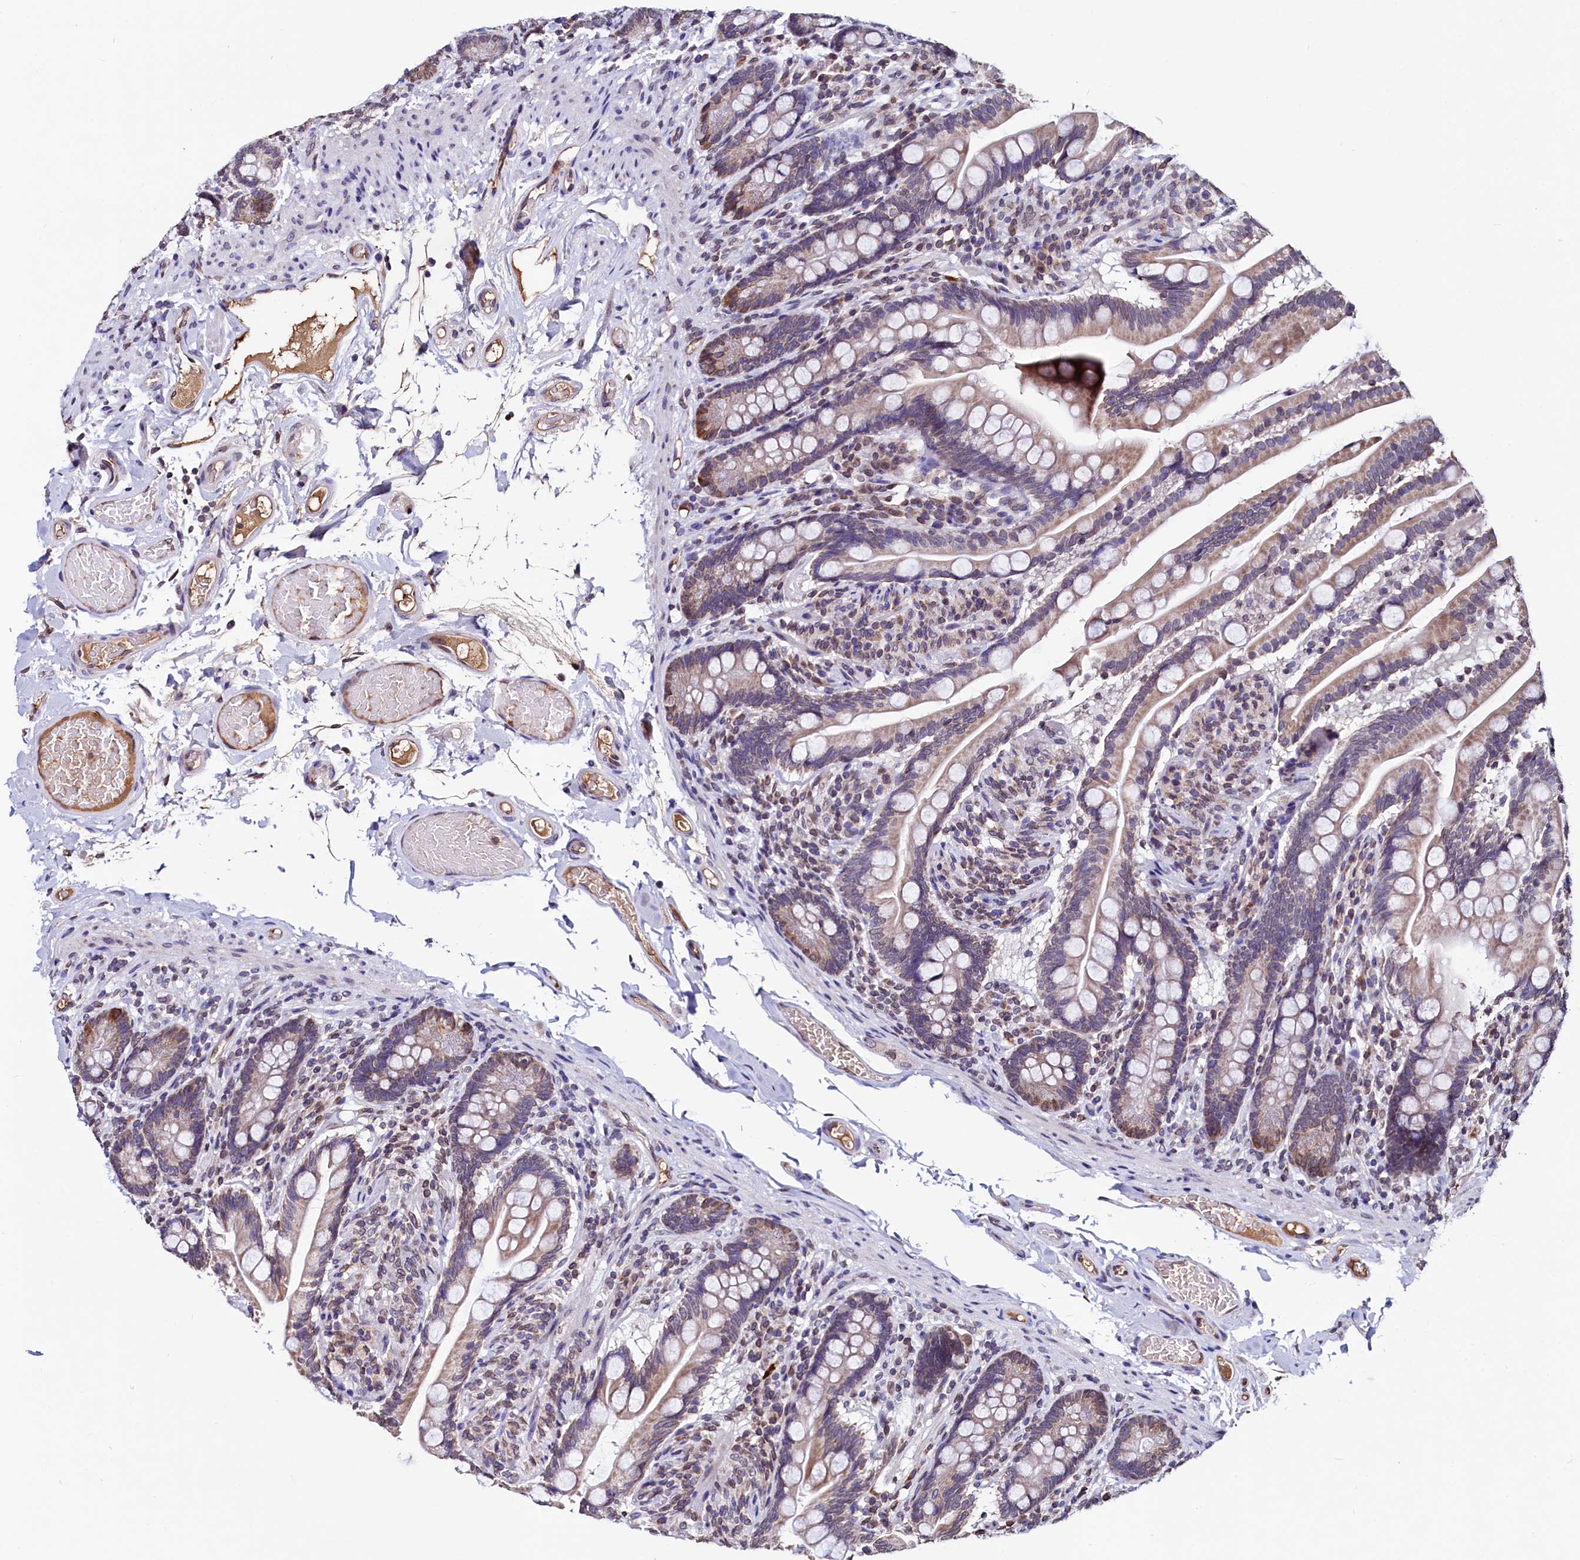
{"staining": {"intensity": "moderate", "quantity": "25%-75%", "location": "cytoplasmic/membranous"}, "tissue": "small intestine", "cell_type": "Glandular cells", "image_type": "normal", "snomed": [{"axis": "morphology", "description": "Normal tissue, NOS"}, {"axis": "topography", "description": "Small intestine"}], "caption": "The micrograph shows a brown stain indicating the presence of a protein in the cytoplasmic/membranous of glandular cells in small intestine.", "gene": "HAND1", "patient": {"sex": "female", "age": 64}}